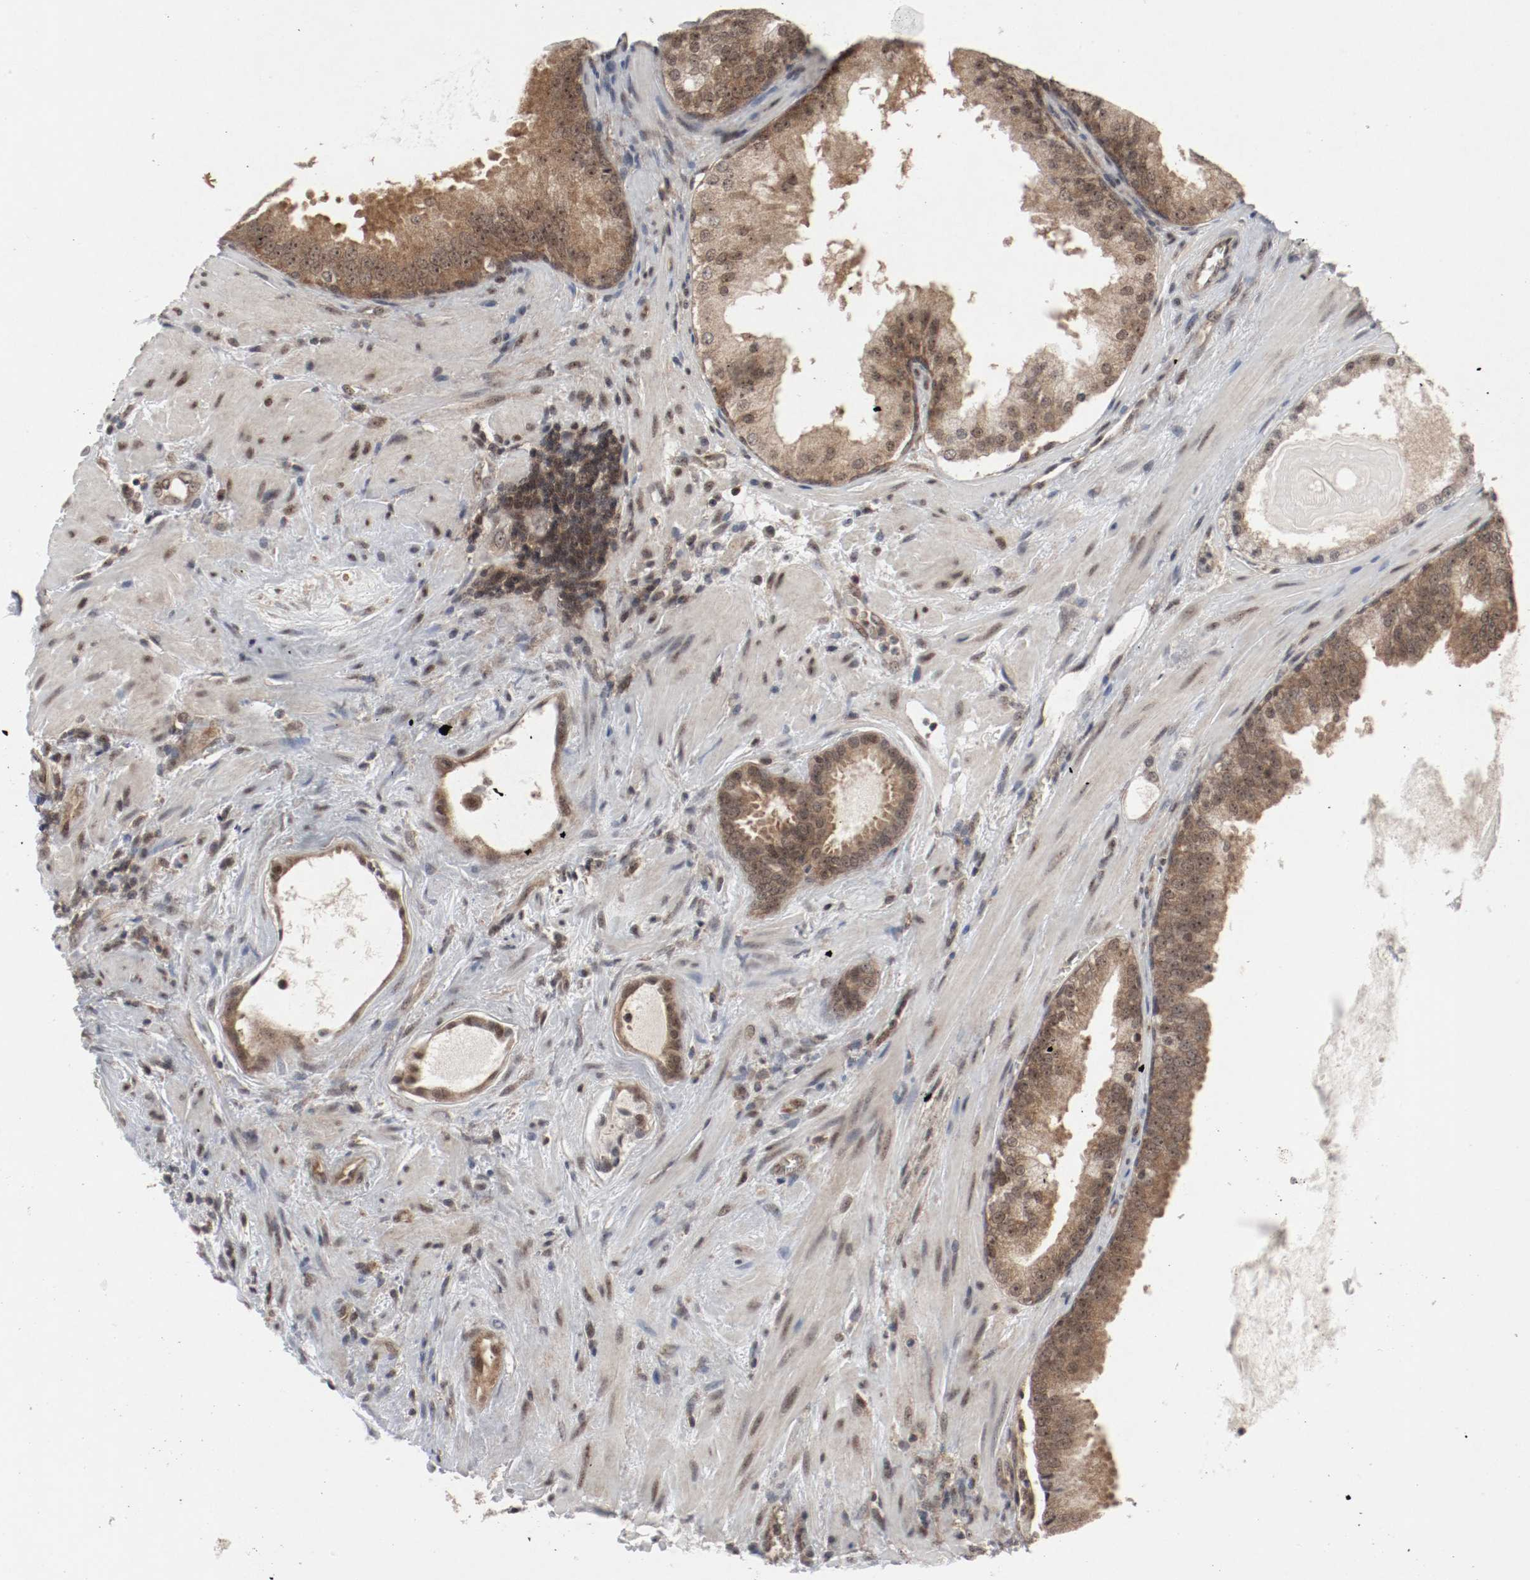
{"staining": {"intensity": "moderate", "quantity": ">75%", "location": "cytoplasmic/membranous,nuclear"}, "tissue": "prostate cancer", "cell_type": "Tumor cells", "image_type": "cancer", "snomed": [{"axis": "morphology", "description": "Adenocarcinoma, High grade"}, {"axis": "topography", "description": "Prostate"}], "caption": "The image reveals a brown stain indicating the presence of a protein in the cytoplasmic/membranous and nuclear of tumor cells in prostate cancer. (brown staining indicates protein expression, while blue staining denotes nuclei).", "gene": "CSNK2B", "patient": {"sex": "male", "age": 68}}